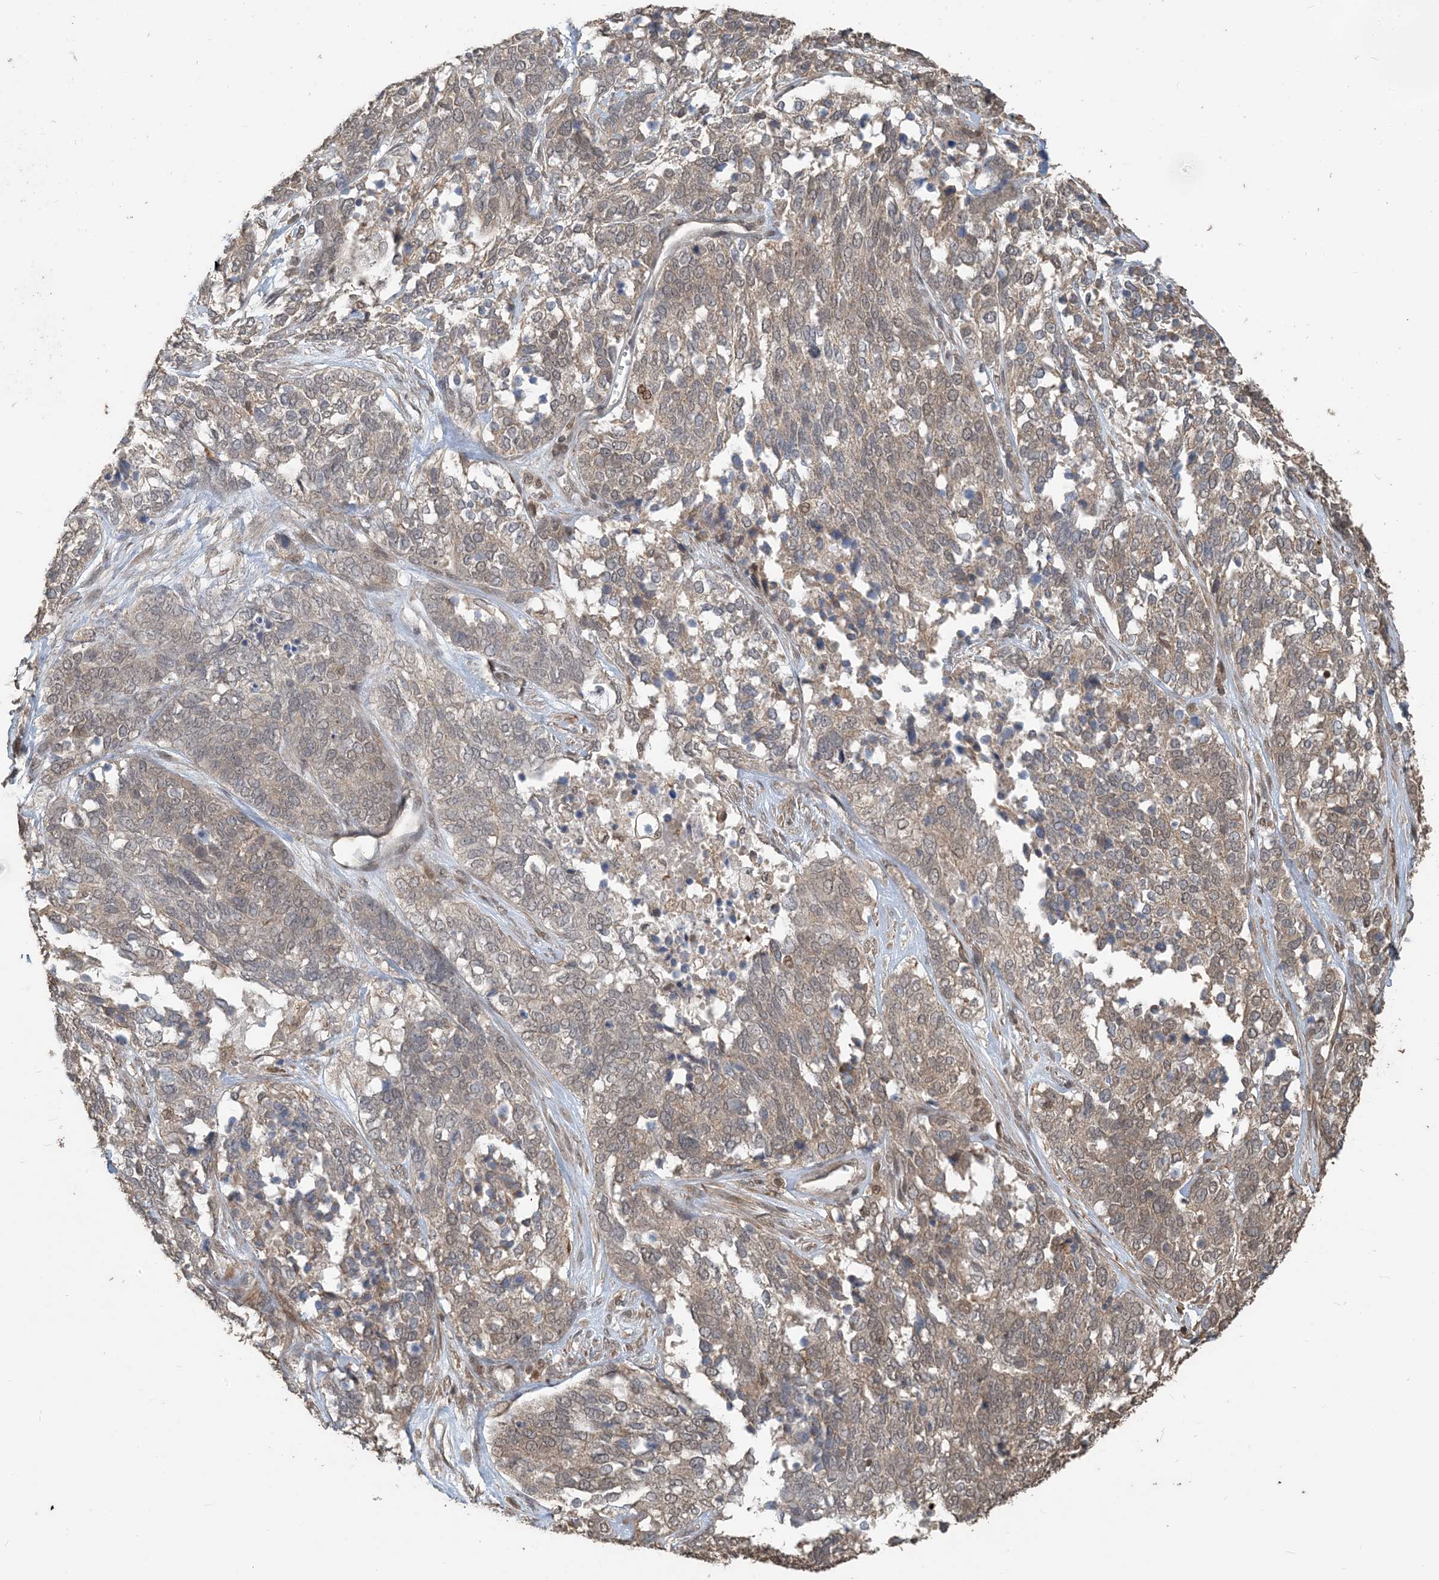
{"staining": {"intensity": "weak", "quantity": "25%-75%", "location": "cytoplasmic/membranous"}, "tissue": "ovarian cancer", "cell_type": "Tumor cells", "image_type": "cancer", "snomed": [{"axis": "morphology", "description": "Cystadenocarcinoma, serous, NOS"}, {"axis": "topography", "description": "Ovary"}], "caption": "Protein analysis of ovarian cancer (serous cystadenocarcinoma) tissue exhibits weak cytoplasmic/membranous staining in about 25%-75% of tumor cells. Nuclei are stained in blue.", "gene": "ZC3H12A", "patient": {"sex": "female", "age": 44}}